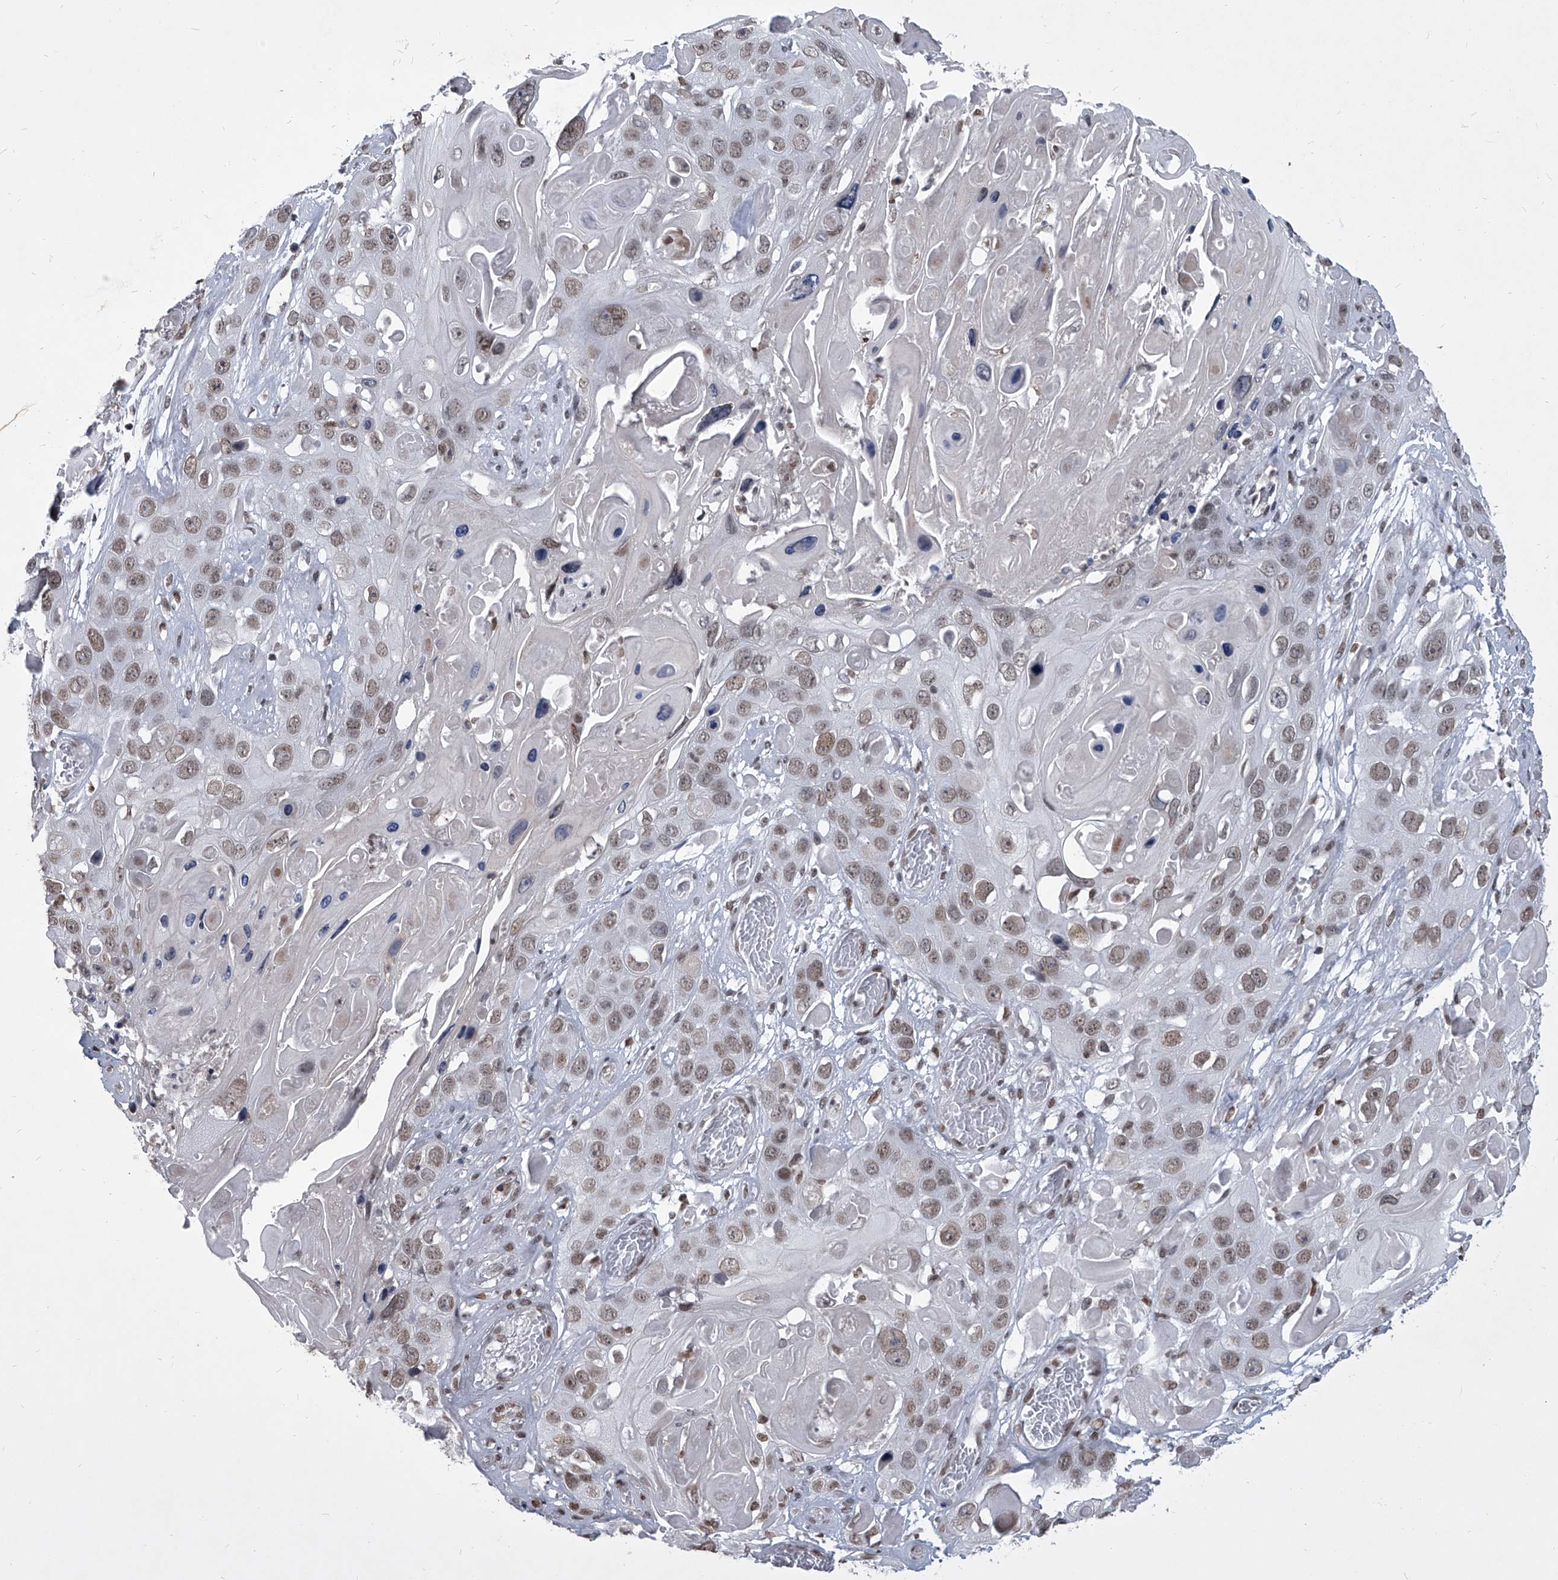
{"staining": {"intensity": "moderate", "quantity": ">75%", "location": "nuclear"}, "tissue": "skin cancer", "cell_type": "Tumor cells", "image_type": "cancer", "snomed": [{"axis": "morphology", "description": "Squamous cell carcinoma, NOS"}, {"axis": "topography", "description": "Skin"}], "caption": "Immunohistochemistry image of human squamous cell carcinoma (skin) stained for a protein (brown), which shows medium levels of moderate nuclear expression in about >75% of tumor cells.", "gene": "PPIL4", "patient": {"sex": "male", "age": 55}}